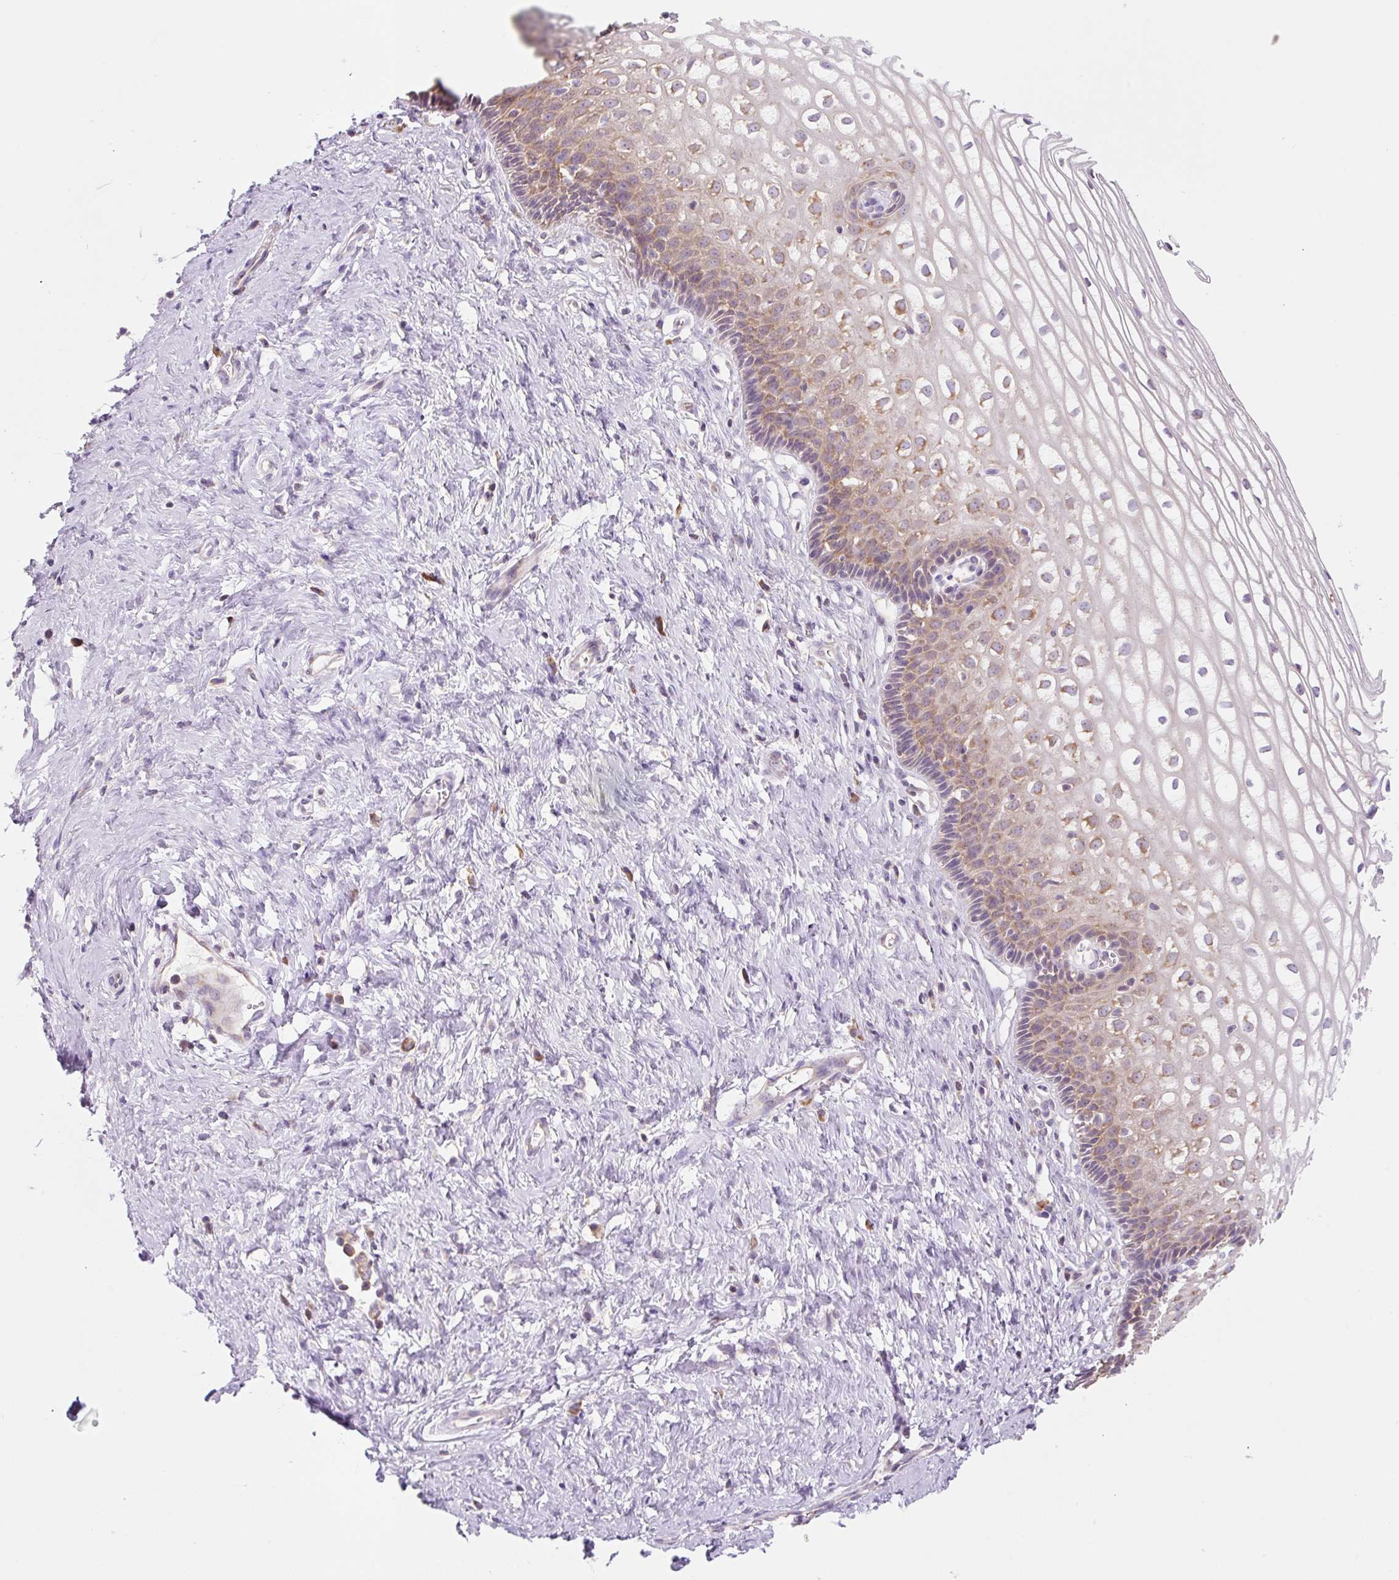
{"staining": {"intensity": "negative", "quantity": "none", "location": "none"}, "tissue": "cervix", "cell_type": "Glandular cells", "image_type": "normal", "snomed": [{"axis": "morphology", "description": "Normal tissue, NOS"}, {"axis": "topography", "description": "Cervix"}], "caption": "The histopathology image displays no significant staining in glandular cells of cervix.", "gene": "RPL18A", "patient": {"sex": "female", "age": 36}}